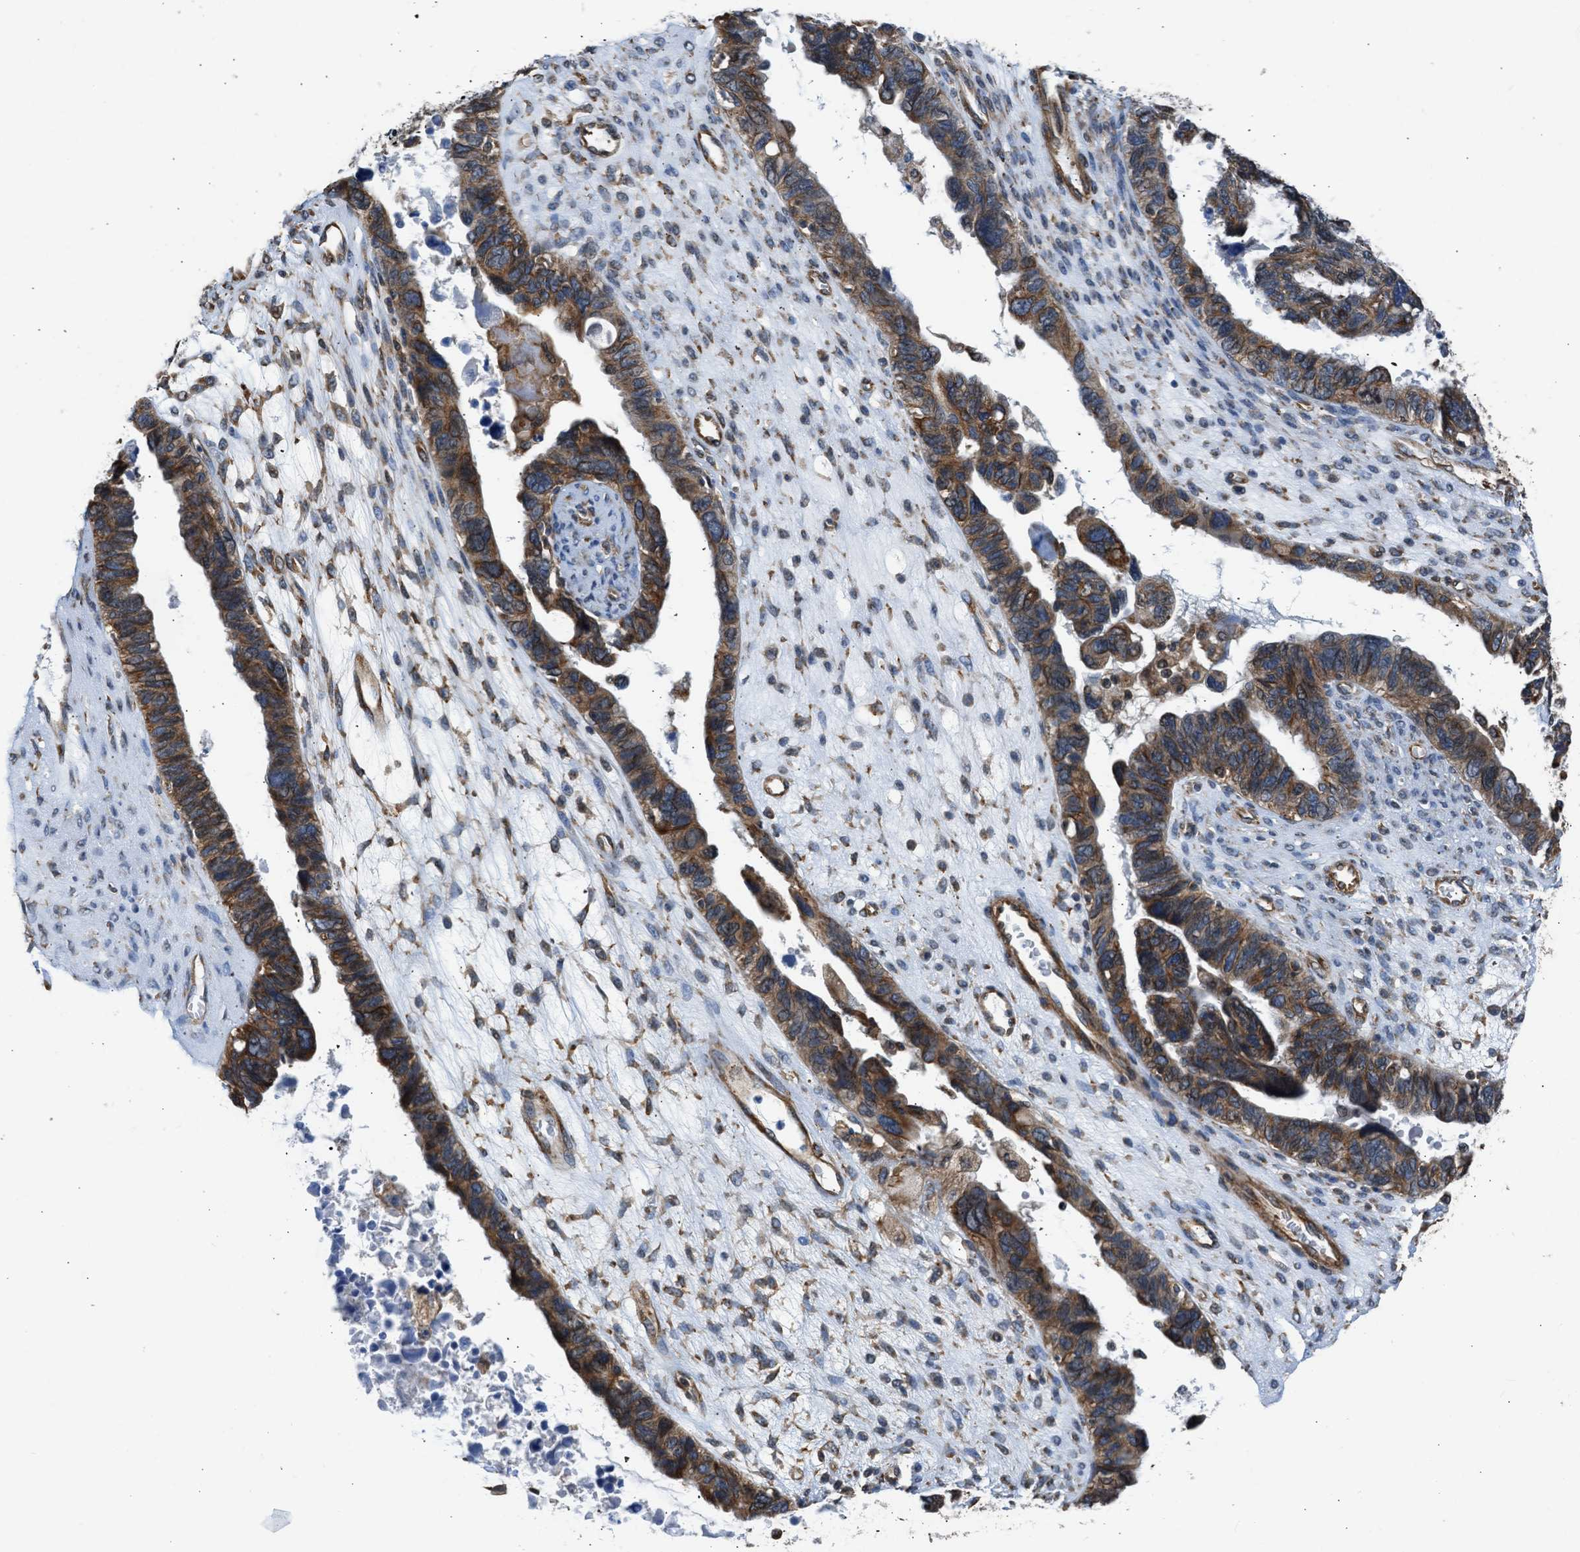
{"staining": {"intensity": "strong", "quantity": ">75%", "location": "cytoplasmic/membranous"}, "tissue": "ovarian cancer", "cell_type": "Tumor cells", "image_type": "cancer", "snomed": [{"axis": "morphology", "description": "Cystadenocarcinoma, serous, NOS"}, {"axis": "topography", "description": "Ovary"}], "caption": "Ovarian serous cystadenocarcinoma stained with a brown dye exhibits strong cytoplasmic/membranous positive expression in approximately >75% of tumor cells.", "gene": "SEPTIN2", "patient": {"sex": "female", "age": 79}}